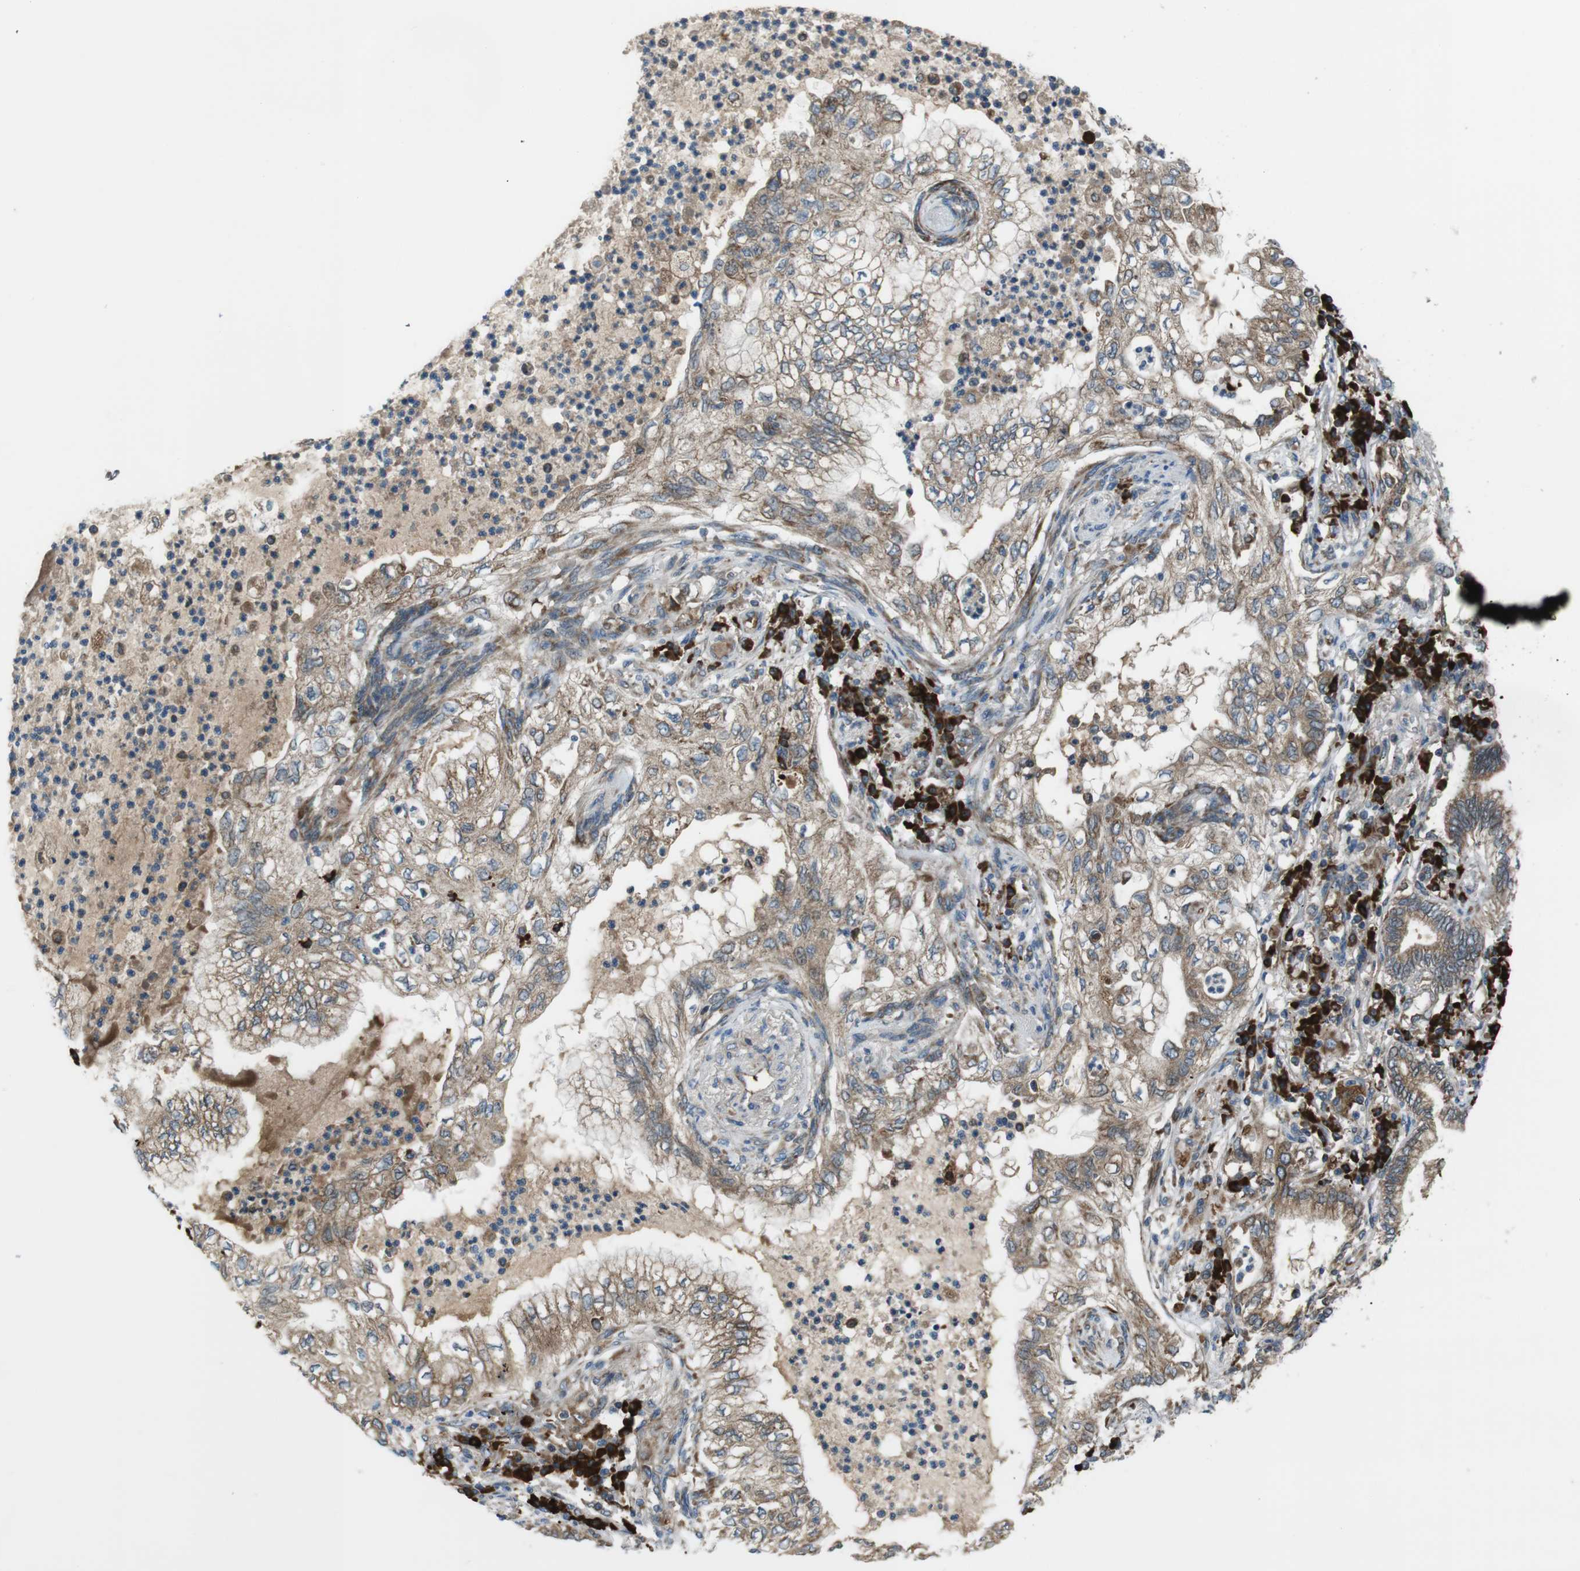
{"staining": {"intensity": "moderate", "quantity": ">75%", "location": "cytoplasmic/membranous"}, "tissue": "lung cancer", "cell_type": "Tumor cells", "image_type": "cancer", "snomed": [{"axis": "morphology", "description": "Normal tissue, NOS"}, {"axis": "morphology", "description": "Adenocarcinoma, NOS"}, {"axis": "topography", "description": "Bronchus"}, {"axis": "topography", "description": "Lung"}], "caption": "Lung adenocarcinoma stained for a protein (brown) demonstrates moderate cytoplasmic/membranous positive staining in about >75% of tumor cells.", "gene": "SSR3", "patient": {"sex": "female", "age": 70}}